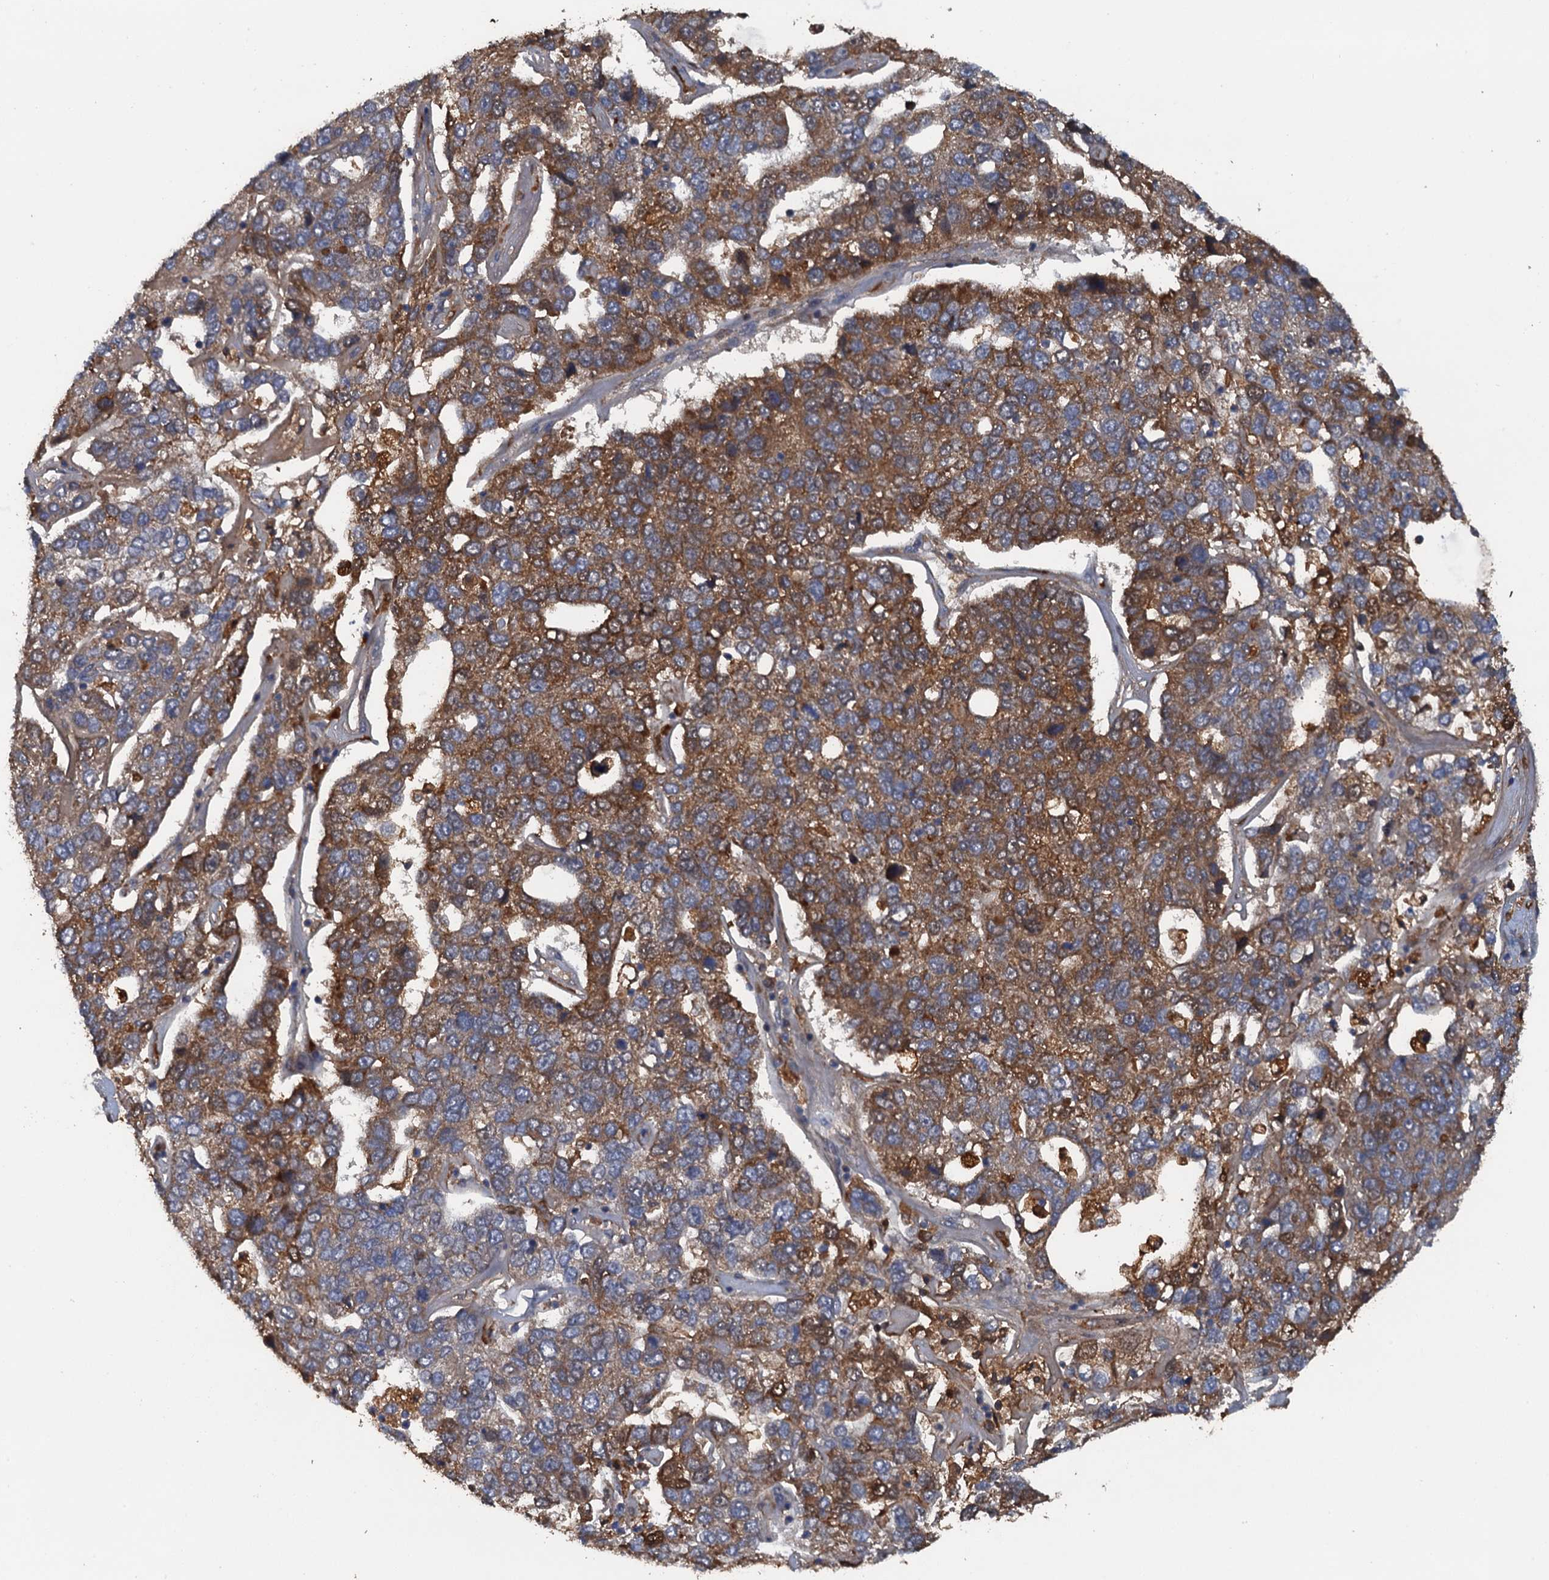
{"staining": {"intensity": "moderate", "quantity": ">75%", "location": "cytoplasmic/membranous"}, "tissue": "pancreatic cancer", "cell_type": "Tumor cells", "image_type": "cancer", "snomed": [{"axis": "morphology", "description": "Adenocarcinoma, NOS"}, {"axis": "topography", "description": "Pancreas"}], "caption": "Brown immunohistochemical staining in human pancreatic cancer (adenocarcinoma) reveals moderate cytoplasmic/membranous positivity in about >75% of tumor cells. Nuclei are stained in blue.", "gene": "HAPLN3", "patient": {"sex": "female", "age": 61}}